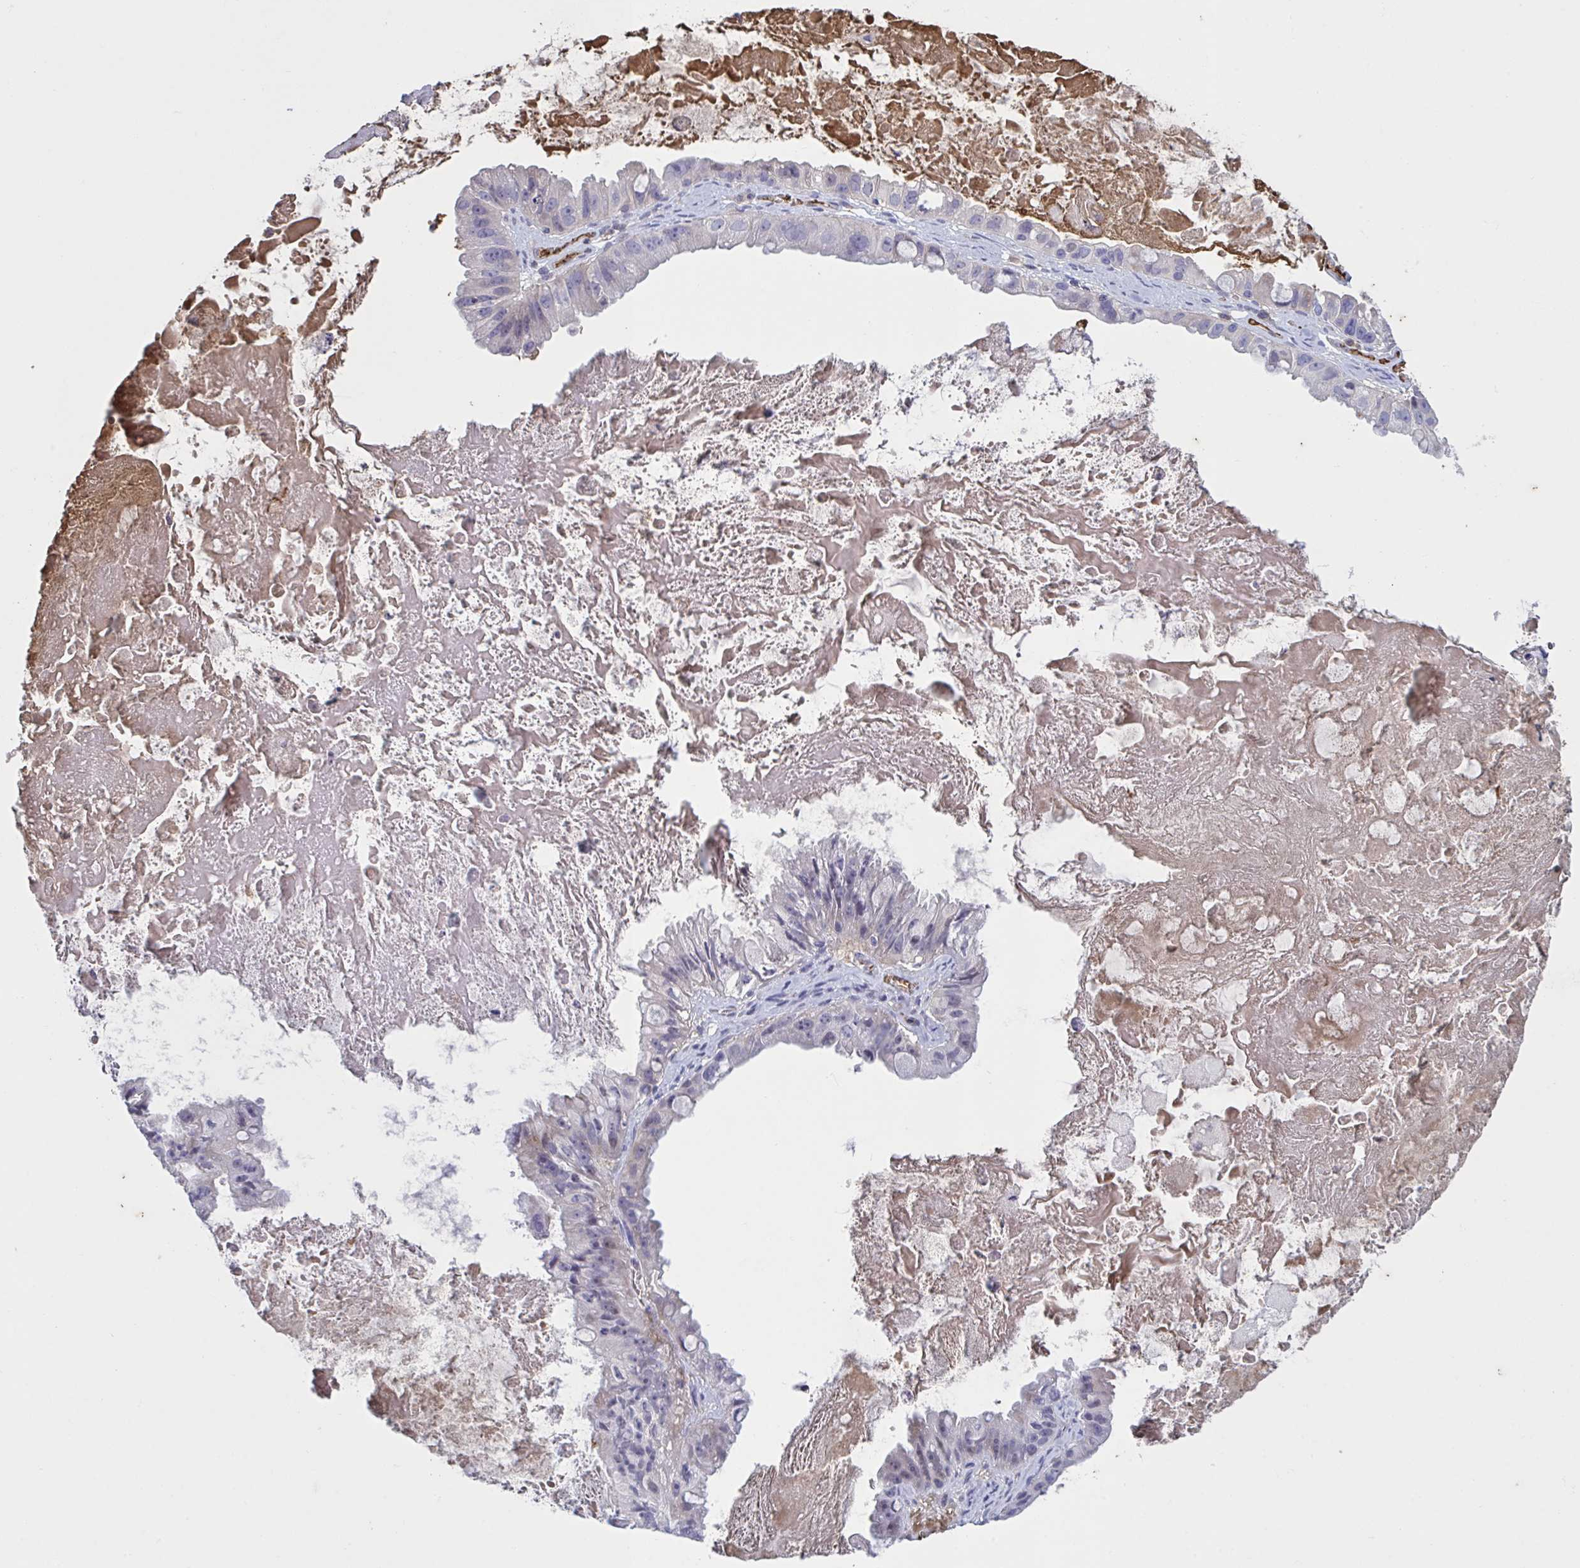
{"staining": {"intensity": "negative", "quantity": "none", "location": "none"}, "tissue": "ovarian cancer", "cell_type": "Tumor cells", "image_type": "cancer", "snomed": [{"axis": "morphology", "description": "Cystadenocarcinoma, mucinous, NOS"}, {"axis": "topography", "description": "Ovary"}], "caption": "Ovarian cancer was stained to show a protein in brown. There is no significant expression in tumor cells. The staining is performed using DAB (3,3'-diaminobenzidine) brown chromogen with nuclei counter-stained in using hematoxylin.", "gene": "IL1R1", "patient": {"sex": "female", "age": 61}}